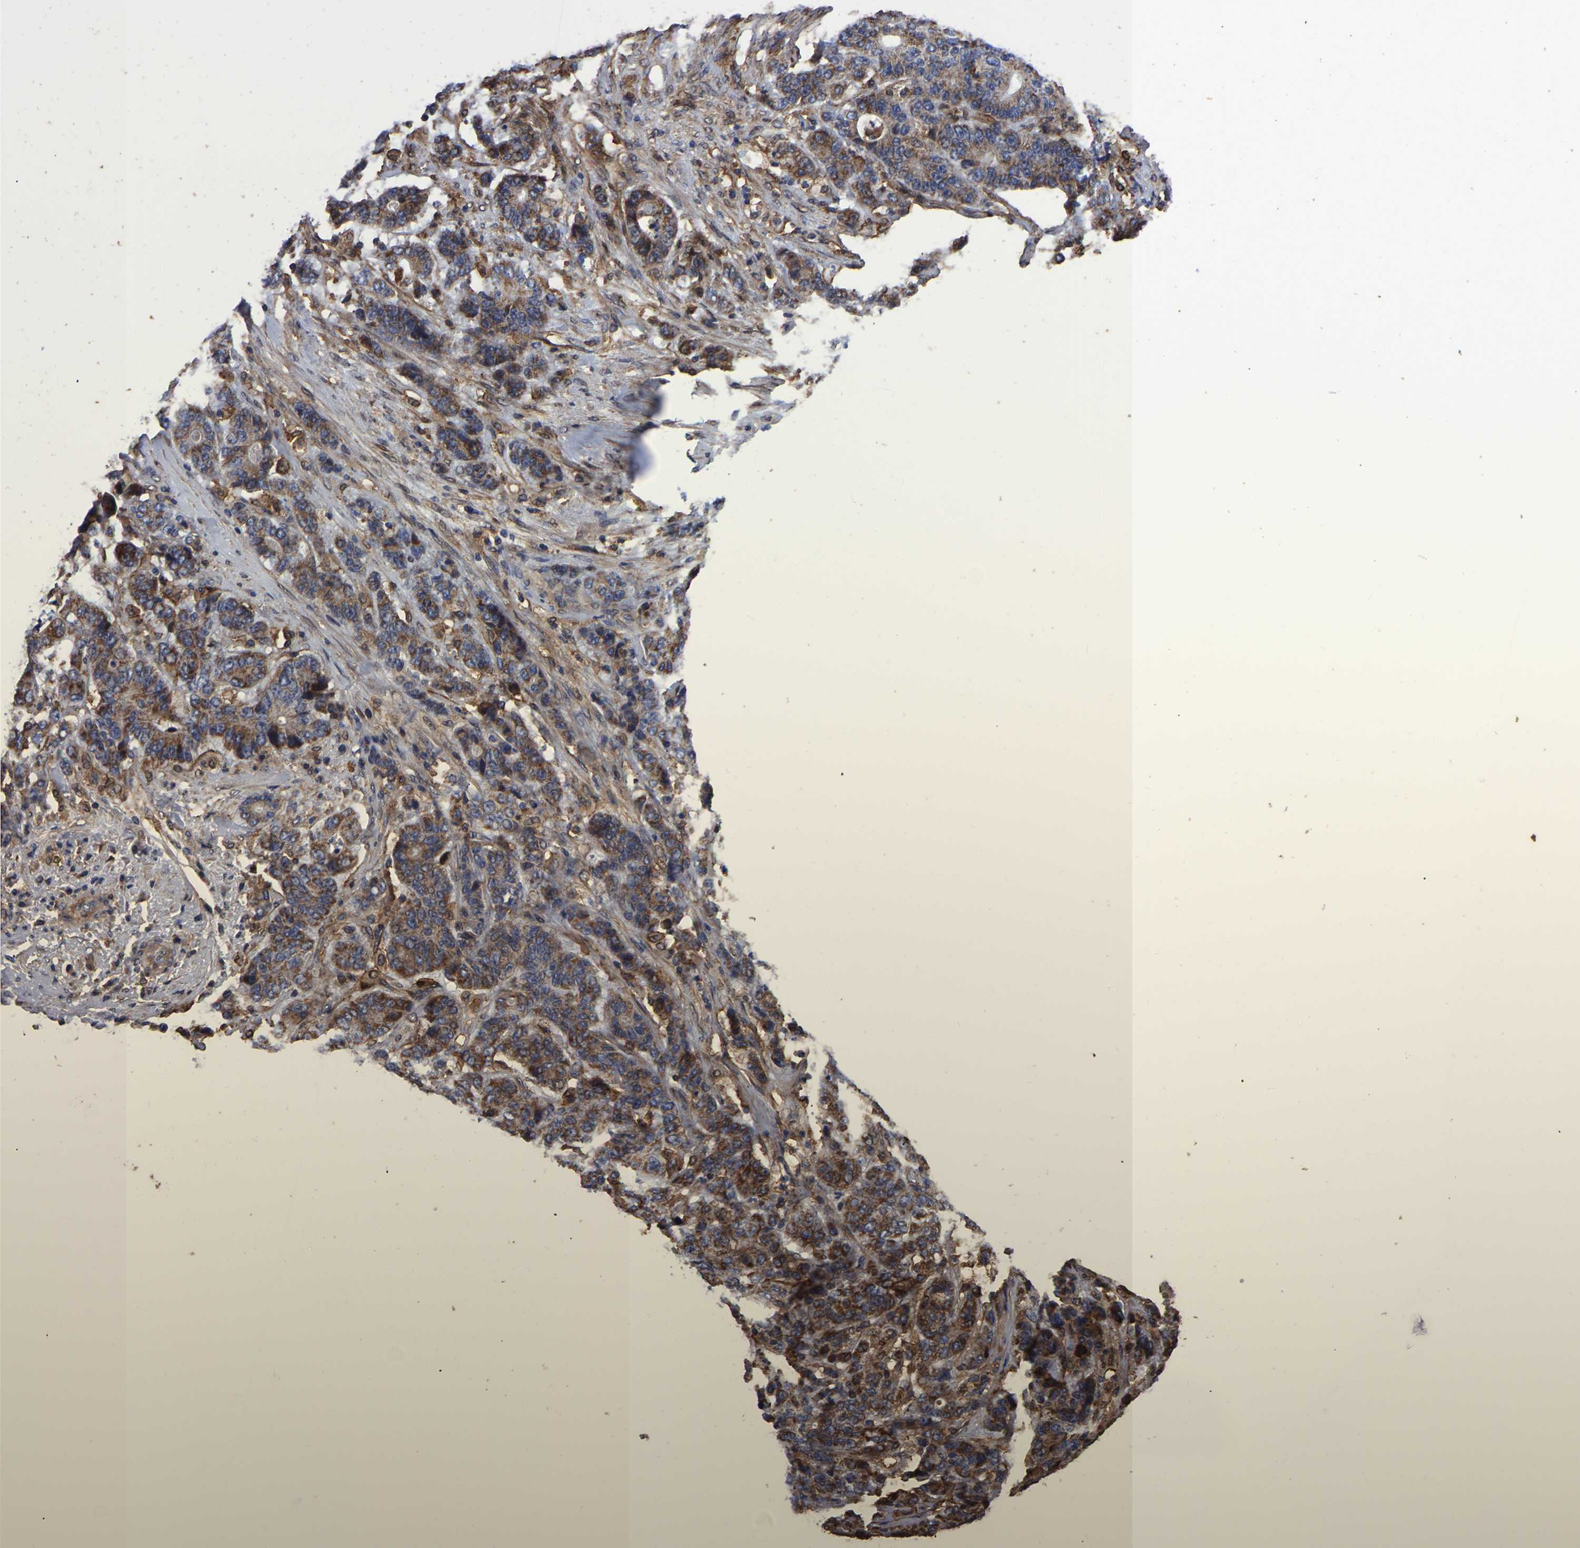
{"staining": {"intensity": "moderate", "quantity": ">75%", "location": "cytoplasmic/membranous"}, "tissue": "stomach cancer", "cell_type": "Tumor cells", "image_type": "cancer", "snomed": [{"axis": "morphology", "description": "Adenocarcinoma, NOS"}, {"axis": "topography", "description": "Stomach"}], "caption": "Protein positivity by immunohistochemistry reveals moderate cytoplasmic/membranous expression in about >75% of tumor cells in stomach cancer.", "gene": "LIF", "patient": {"sex": "female", "age": 73}}